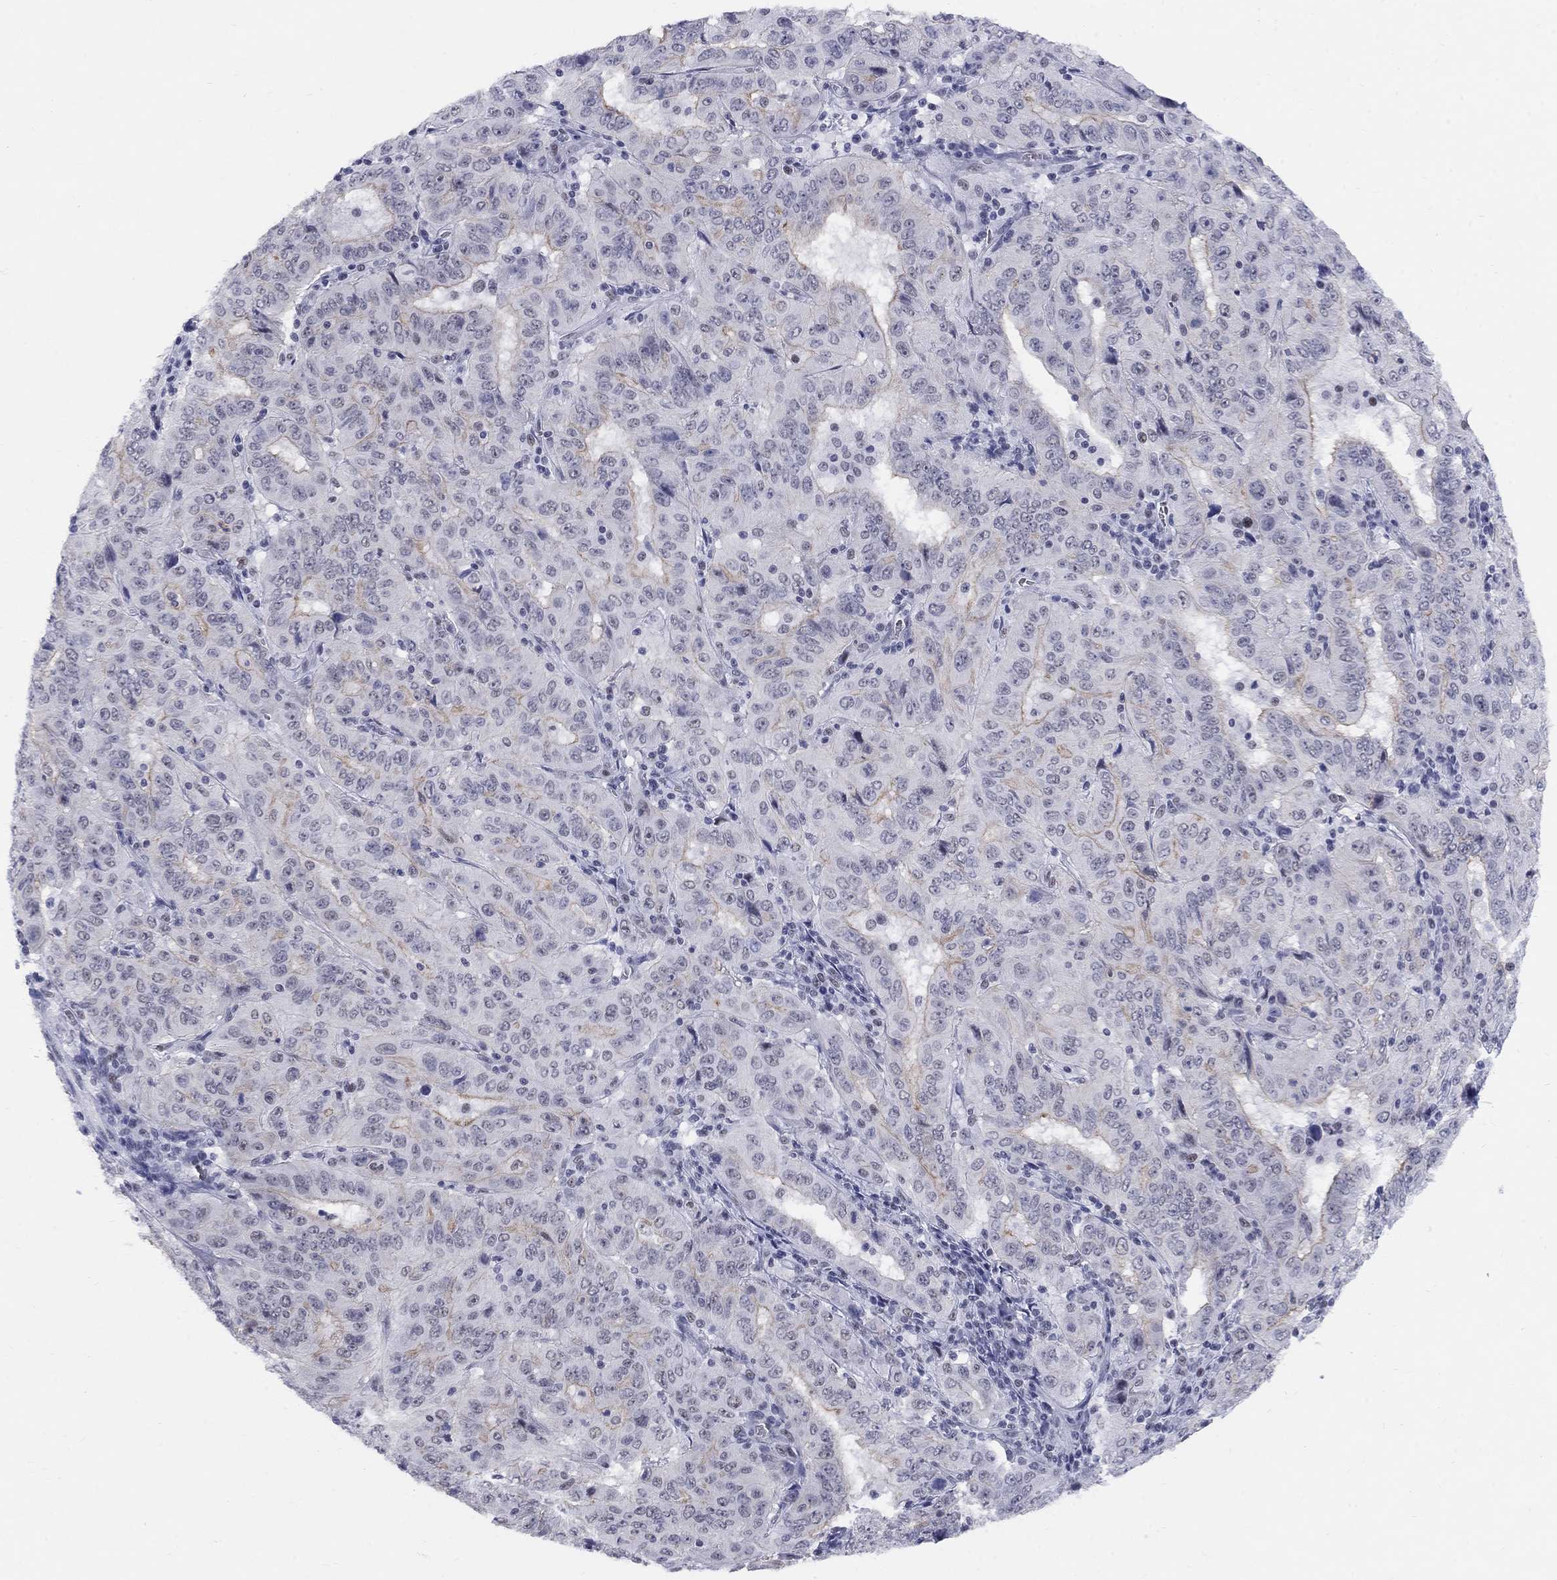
{"staining": {"intensity": "weak", "quantity": "<25%", "location": "cytoplasmic/membranous"}, "tissue": "pancreatic cancer", "cell_type": "Tumor cells", "image_type": "cancer", "snomed": [{"axis": "morphology", "description": "Adenocarcinoma, NOS"}, {"axis": "topography", "description": "Pancreas"}], "caption": "Tumor cells show no significant positivity in pancreatic adenocarcinoma. (Immunohistochemistry, brightfield microscopy, high magnification).", "gene": "DMTN", "patient": {"sex": "male", "age": 63}}